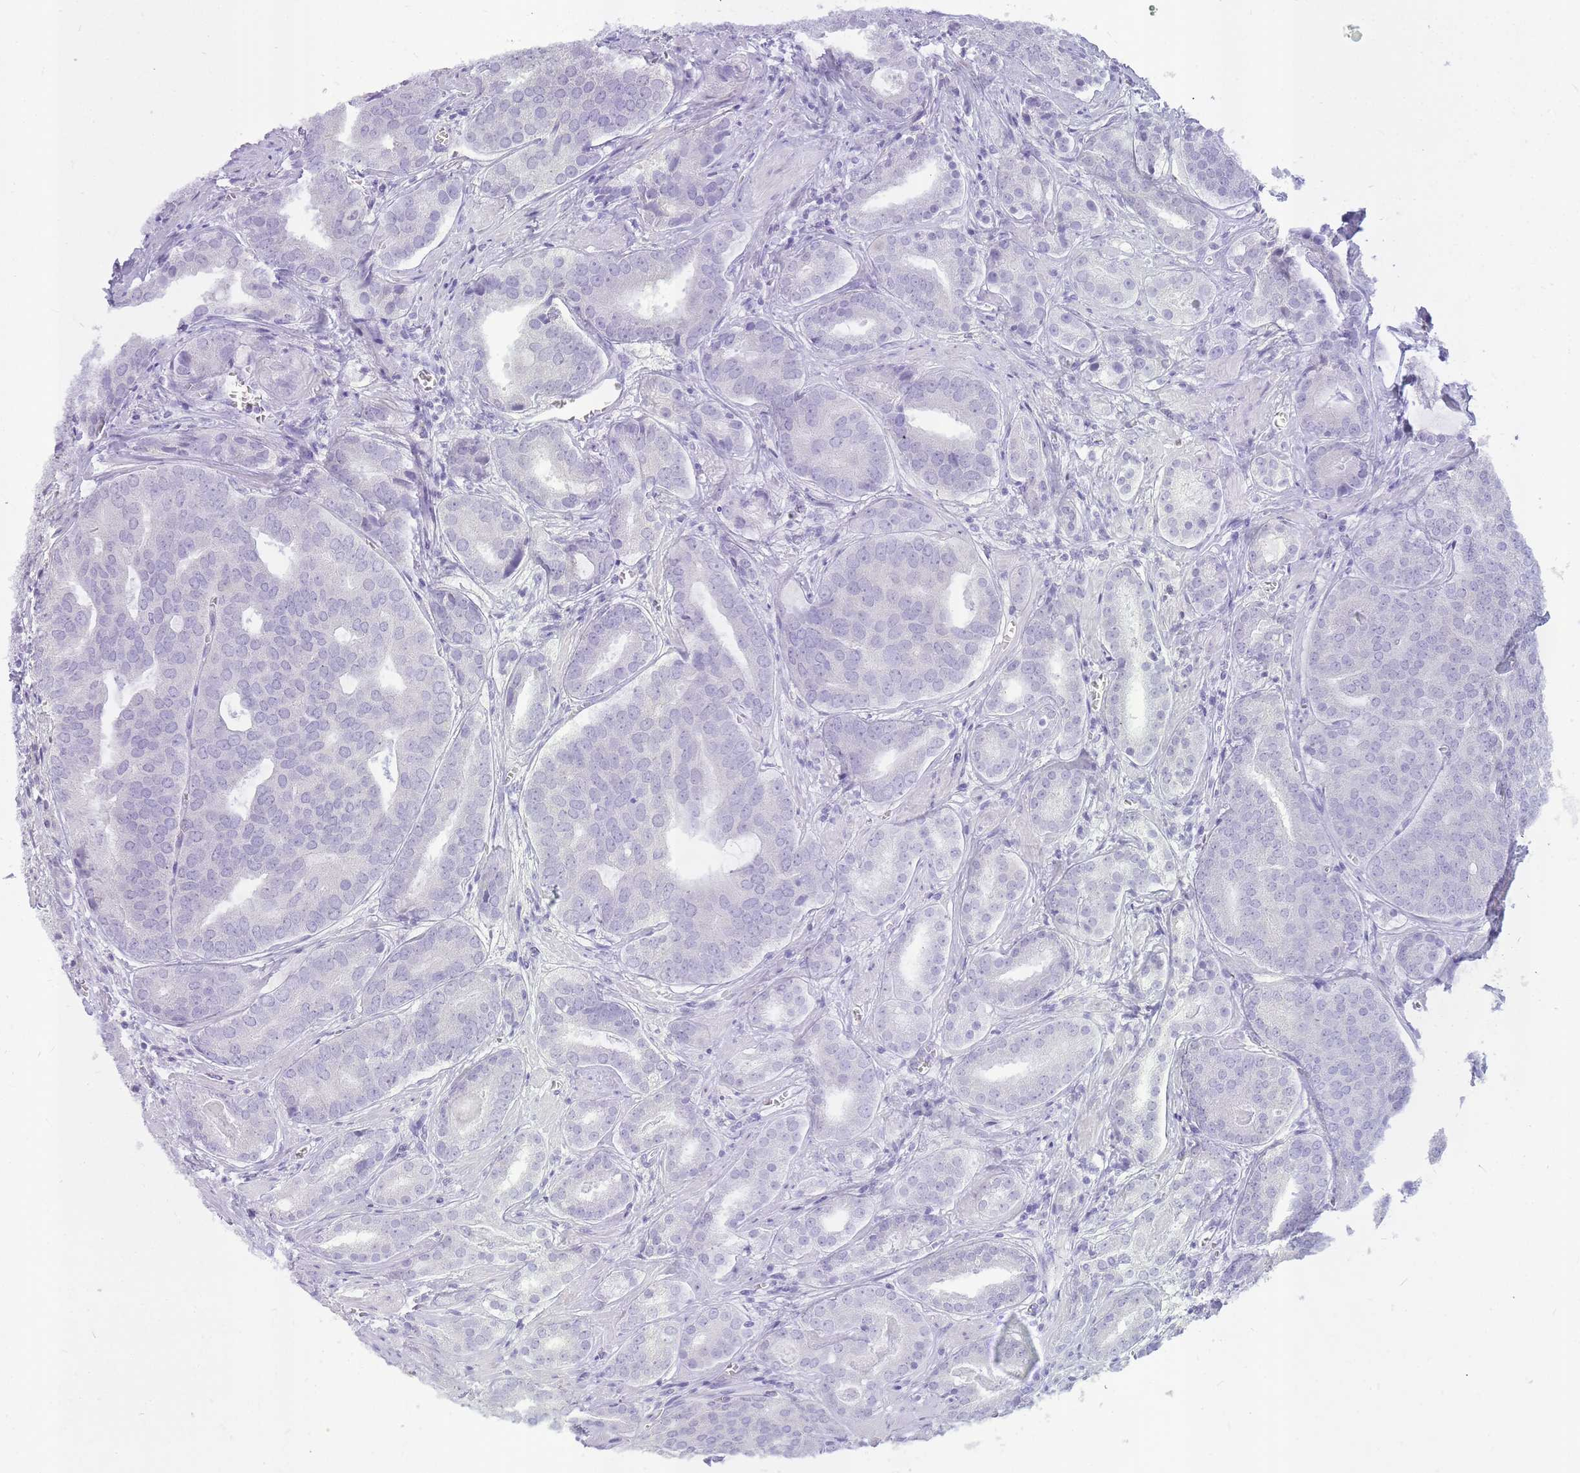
{"staining": {"intensity": "negative", "quantity": "none", "location": "none"}, "tissue": "prostate cancer", "cell_type": "Tumor cells", "image_type": "cancer", "snomed": [{"axis": "morphology", "description": "Adenocarcinoma, High grade"}, {"axis": "topography", "description": "Prostate"}], "caption": "There is no significant positivity in tumor cells of prostate cancer.", "gene": "INS", "patient": {"sex": "male", "age": 55}}